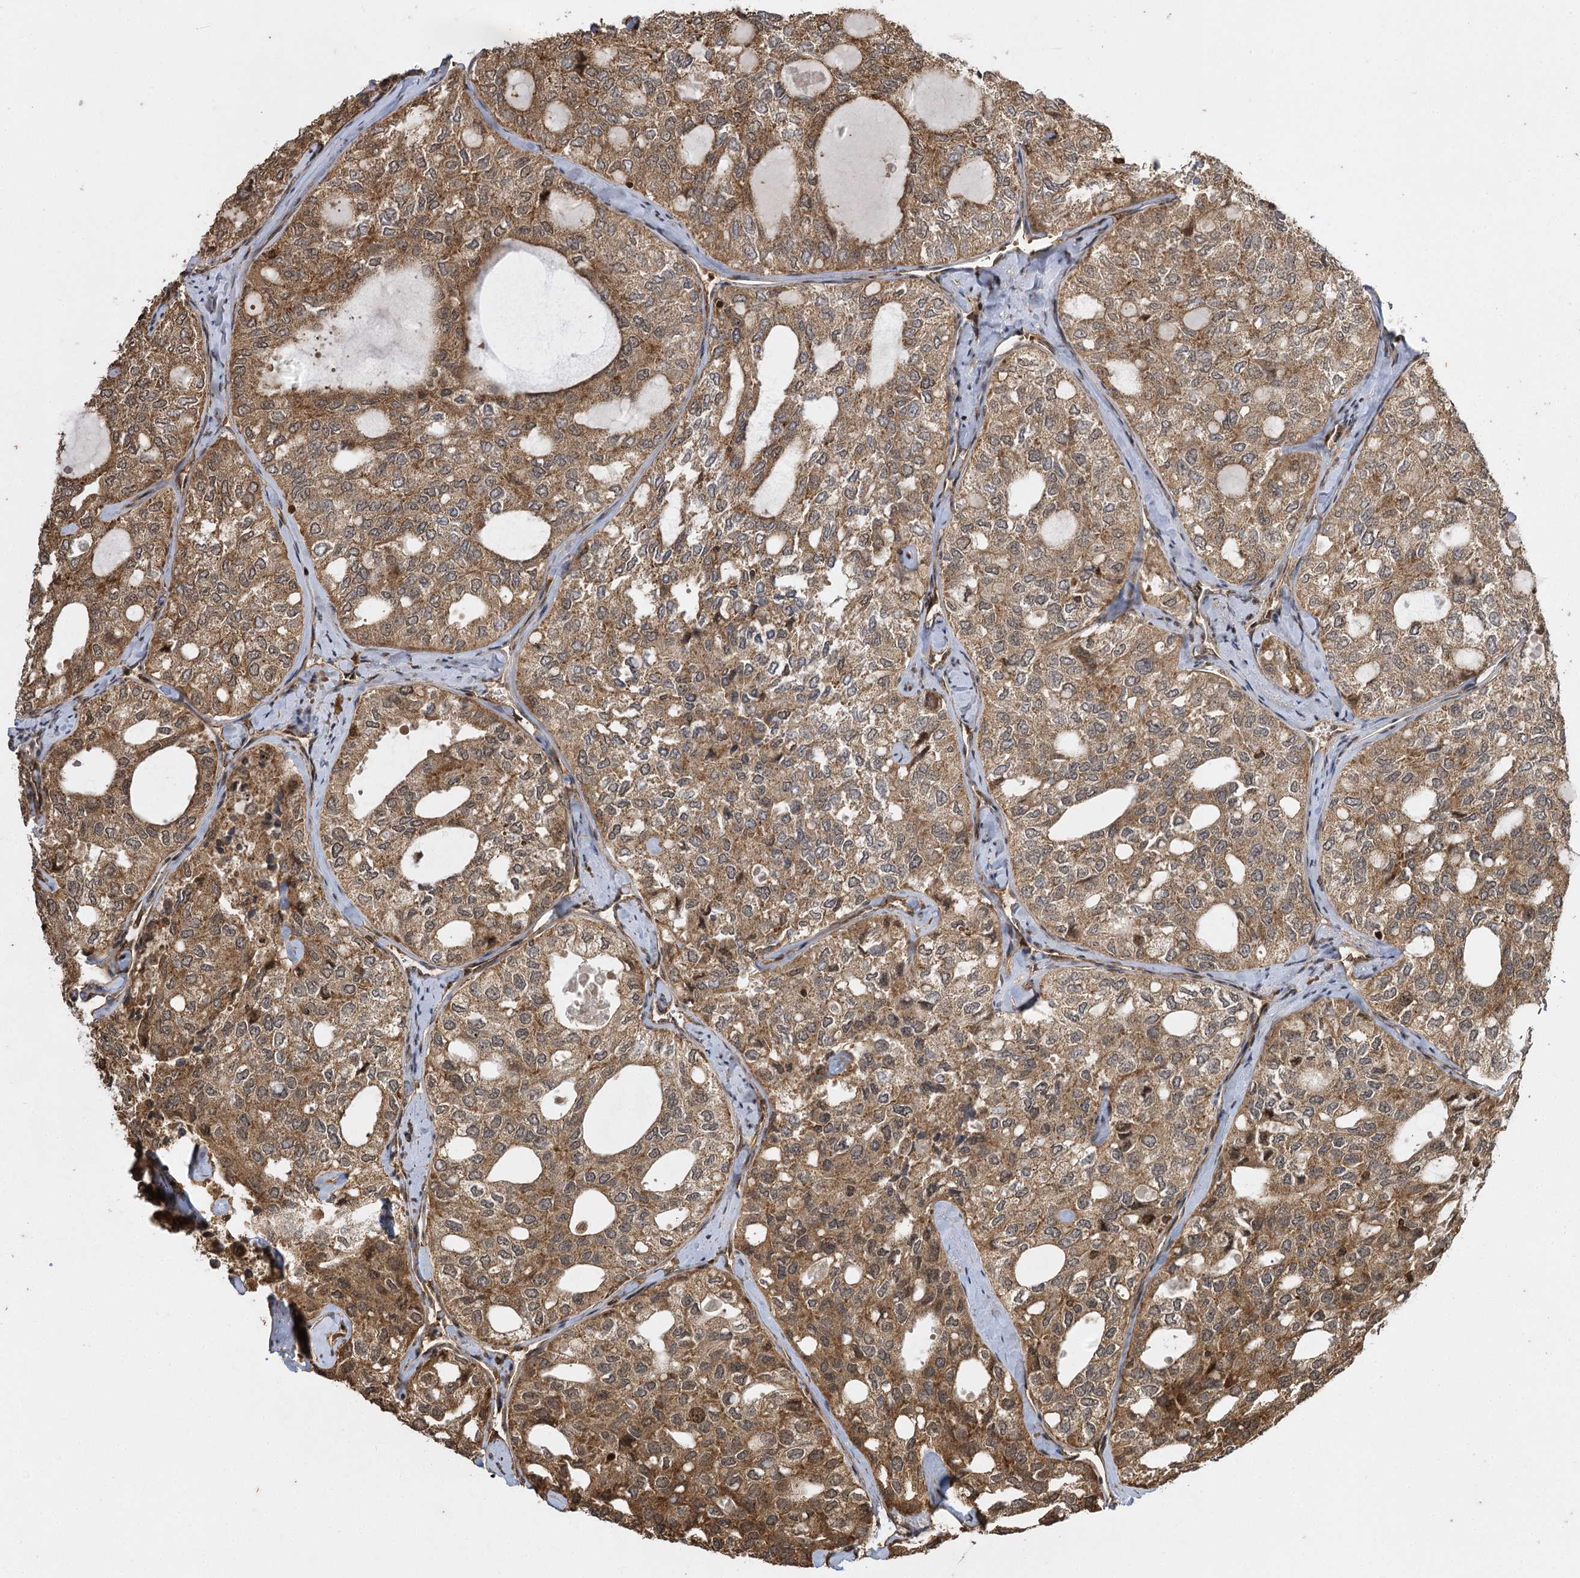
{"staining": {"intensity": "moderate", "quantity": ">75%", "location": "cytoplasmic/membranous"}, "tissue": "thyroid cancer", "cell_type": "Tumor cells", "image_type": "cancer", "snomed": [{"axis": "morphology", "description": "Follicular adenoma carcinoma, NOS"}, {"axis": "topography", "description": "Thyroid gland"}], "caption": "Immunohistochemistry (IHC) (DAB) staining of thyroid cancer reveals moderate cytoplasmic/membranous protein positivity in approximately >75% of tumor cells.", "gene": "IL11RA", "patient": {"sex": "male", "age": 75}}